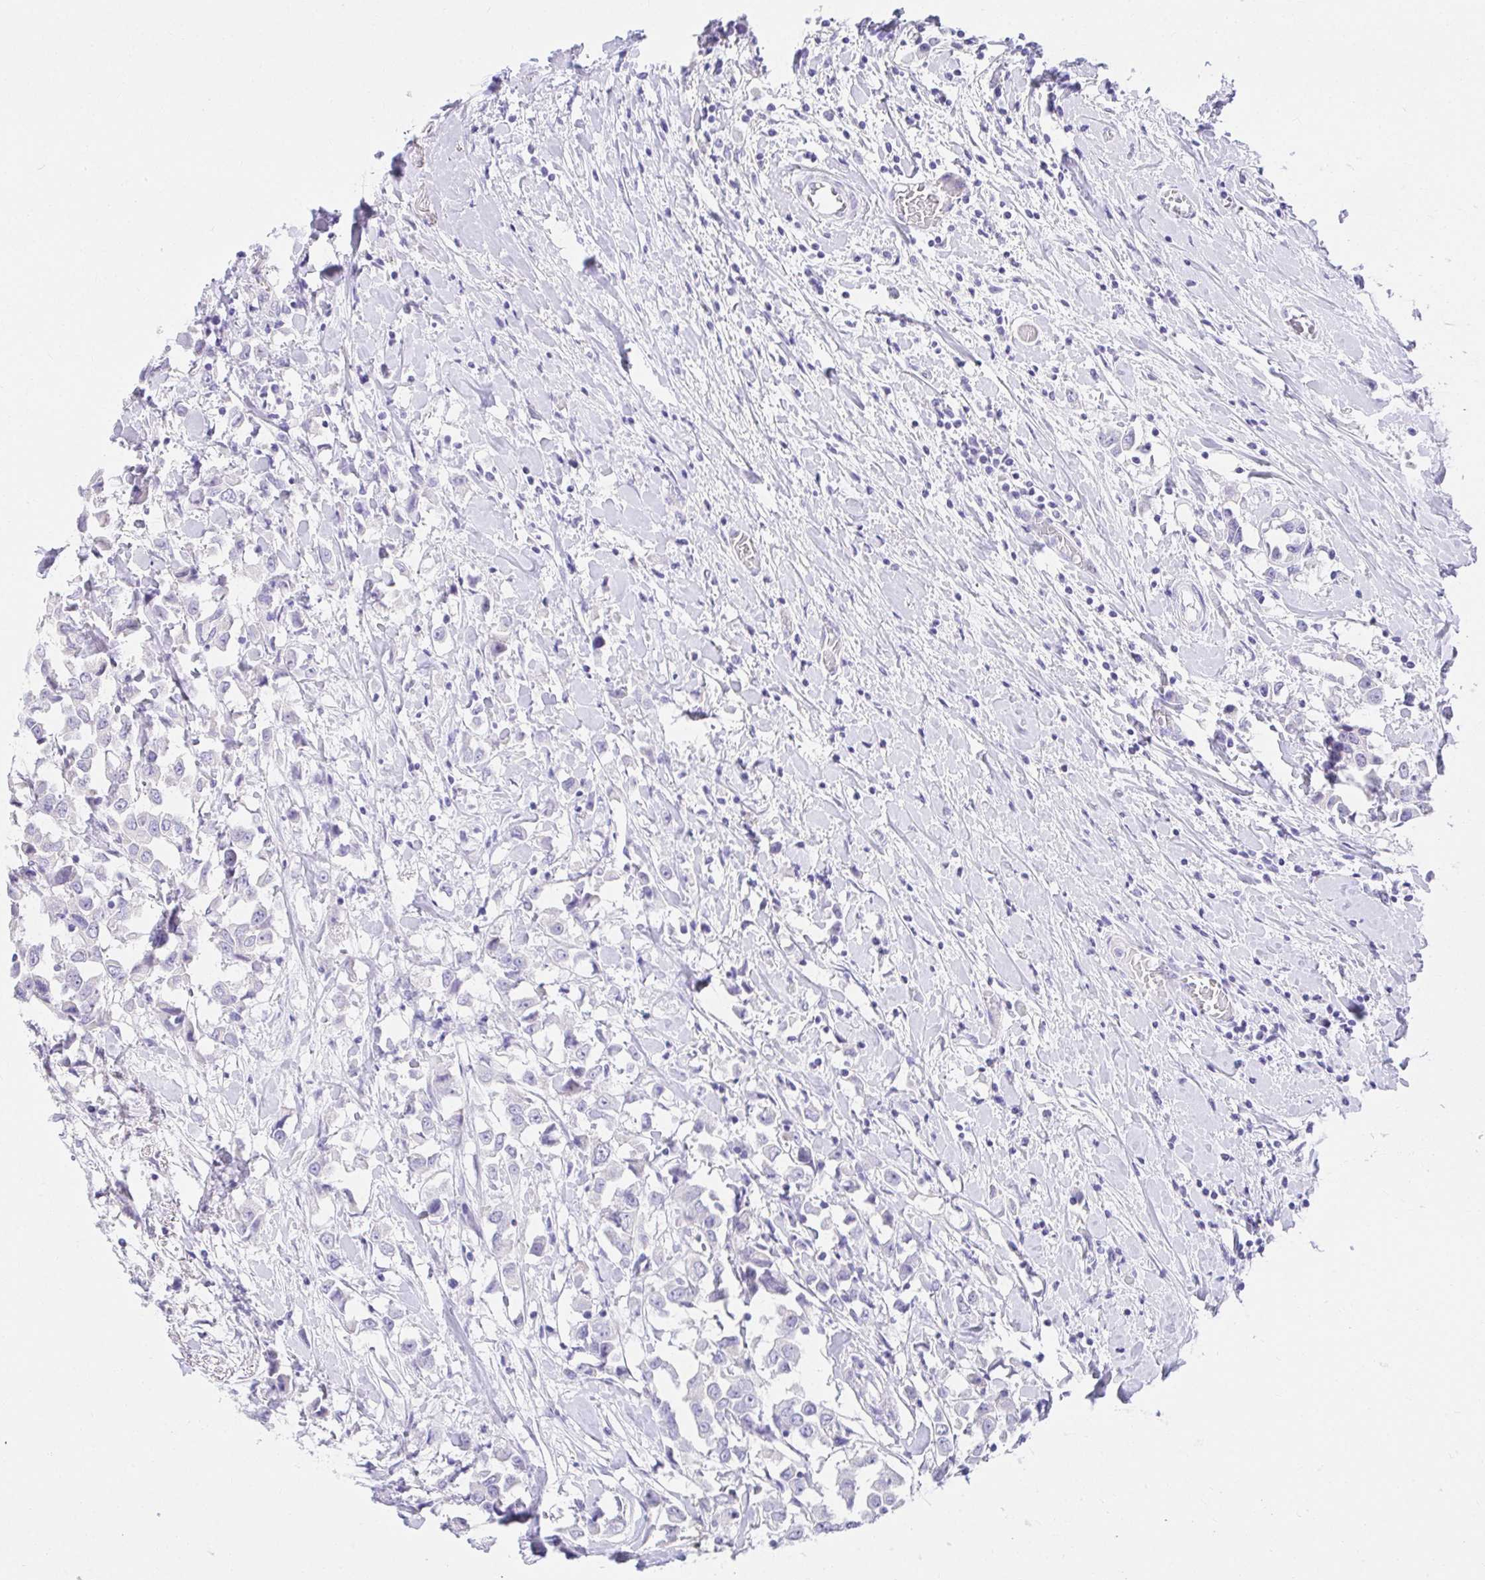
{"staining": {"intensity": "negative", "quantity": "none", "location": "none"}, "tissue": "breast cancer", "cell_type": "Tumor cells", "image_type": "cancer", "snomed": [{"axis": "morphology", "description": "Duct carcinoma"}, {"axis": "topography", "description": "Breast"}], "caption": "A micrograph of human breast intraductal carcinoma is negative for staining in tumor cells.", "gene": "VGLL1", "patient": {"sex": "female", "age": 61}}